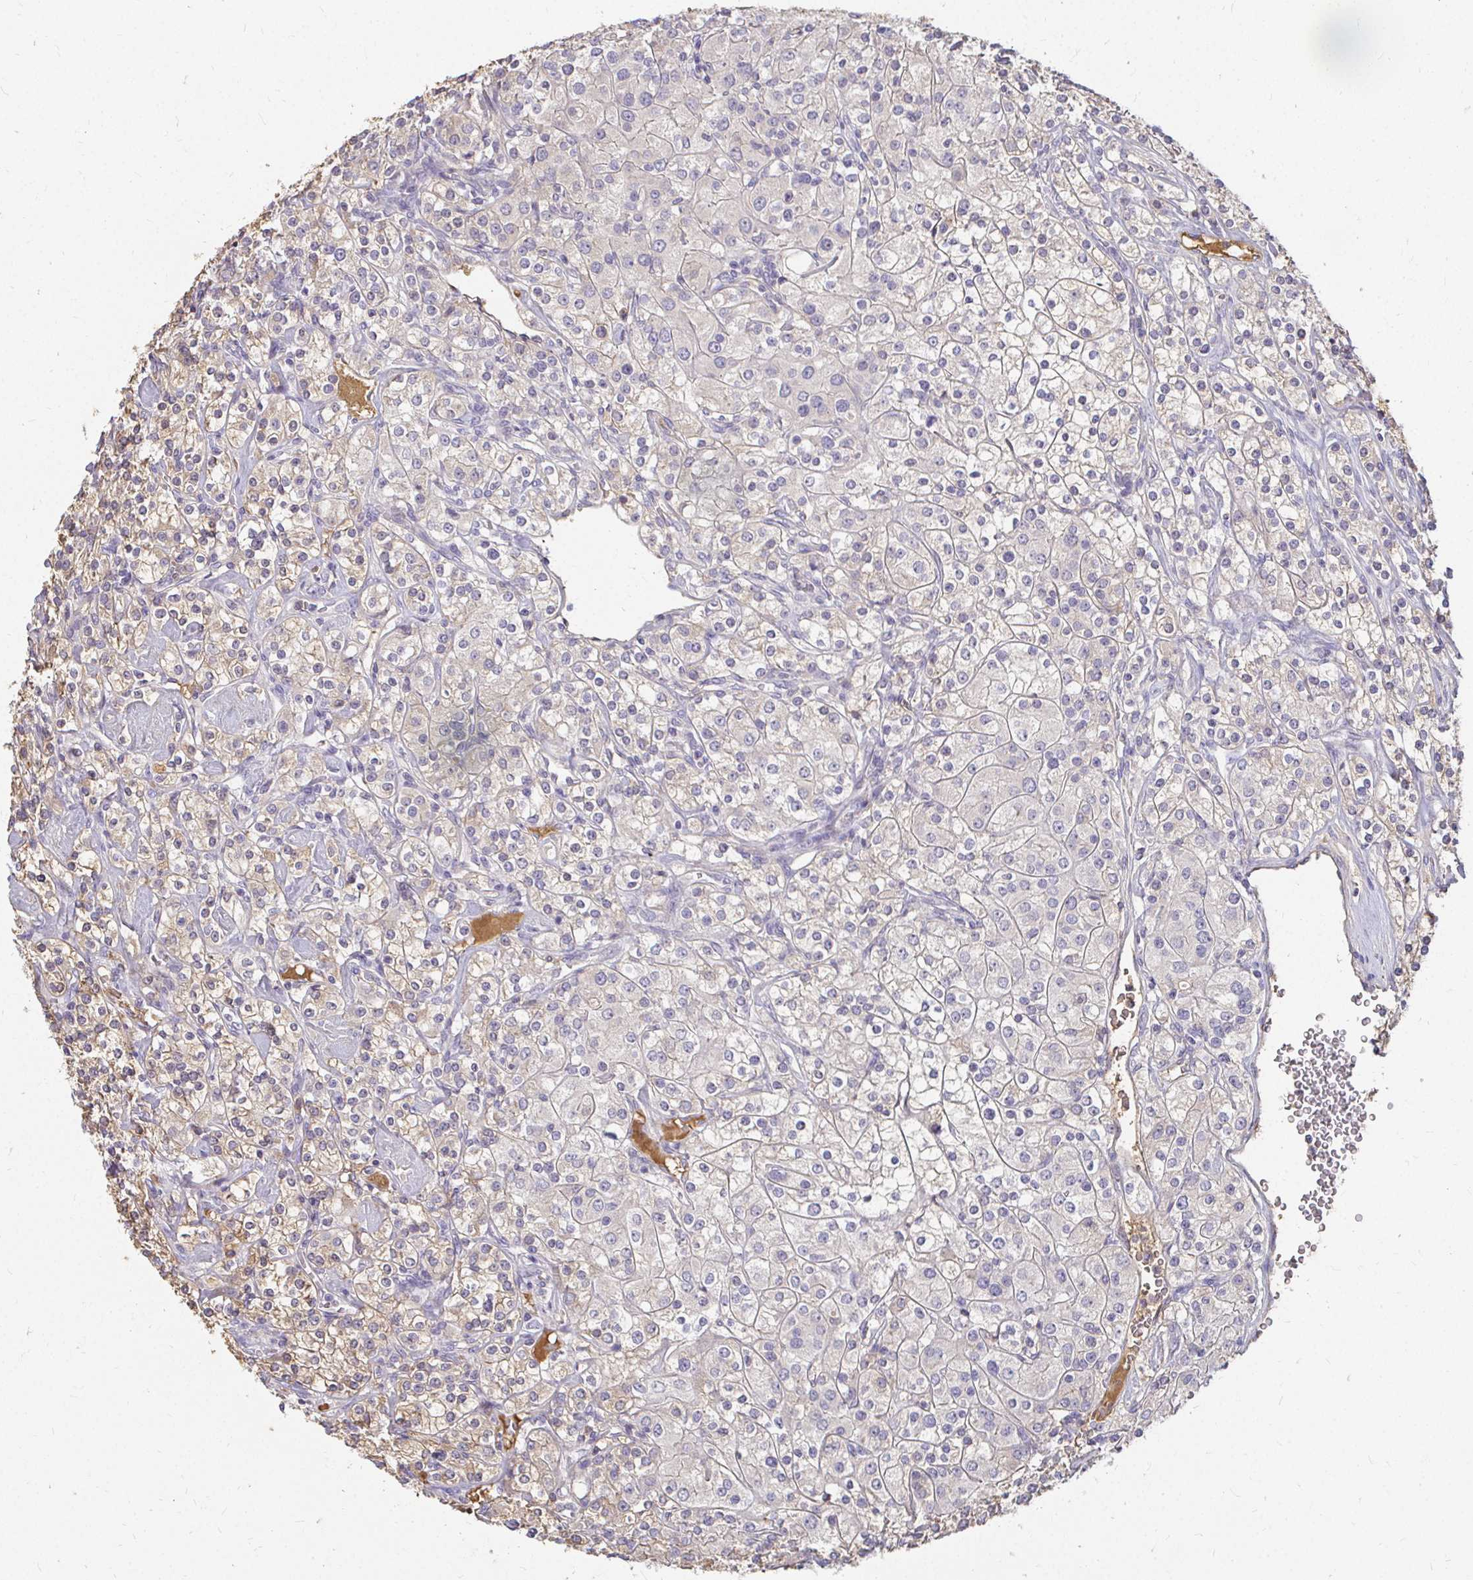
{"staining": {"intensity": "moderate", "quantity": "<25%", "location": "cytoplasmic/membranous"}, "tissue": "renal cancer", "cell_type": "Tumor cells", "image_type": "cancer", "snomed": [{"axis": "morphology", "description": "Adenocarcinoma, NOS"}, {"axis": "topography", "description": "Kidney"}], "caption": "A photomicrograph of human renal adenocarcinoma stained for a protein demonstrates moderate cytoplasmic/membranous brown staining in tumor cells.", "gene": "LOXL4", "patient": {"sex": "male", "age": 77}}